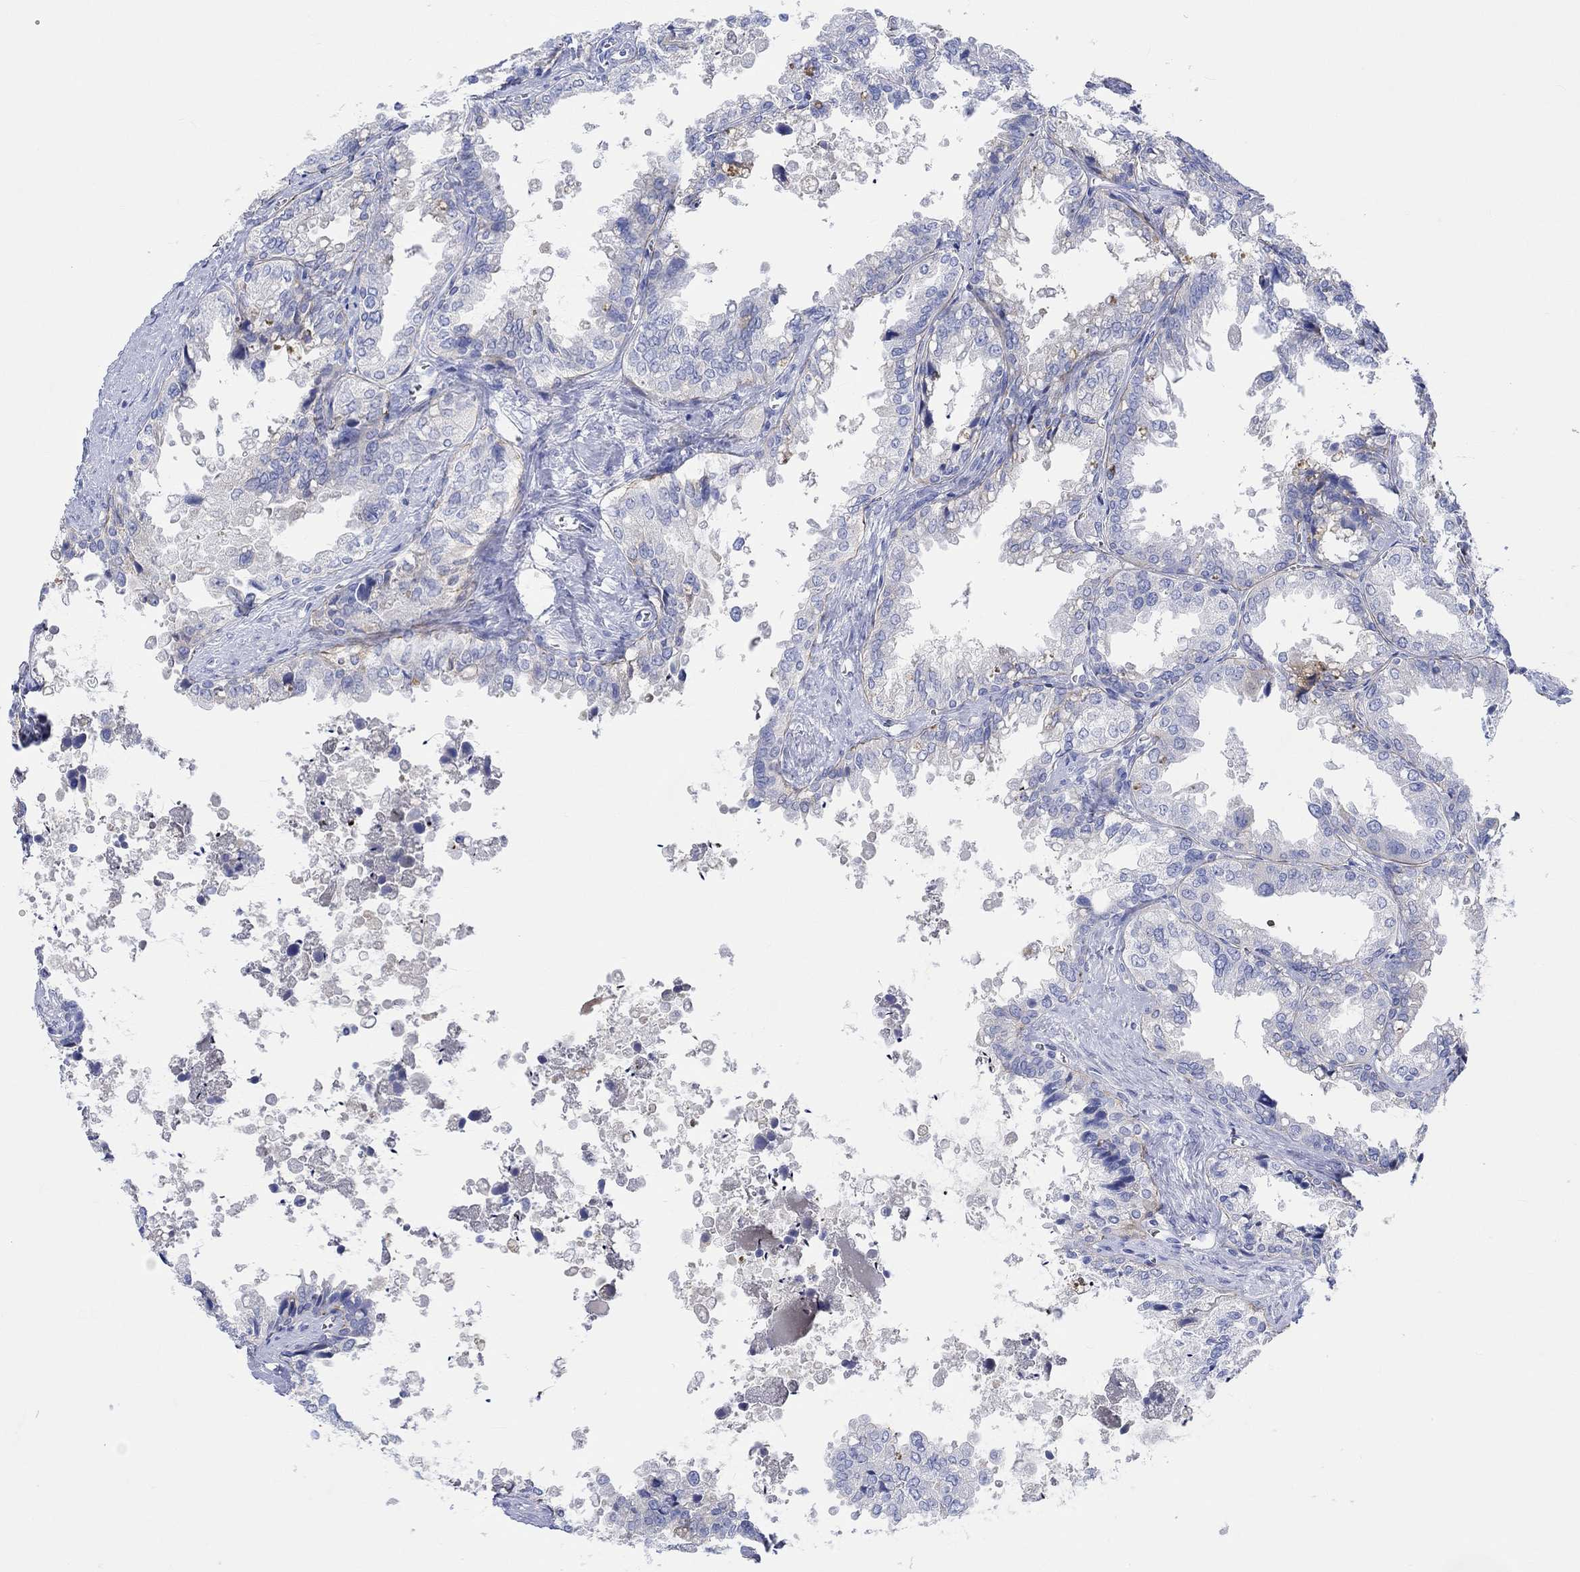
{"staining": {"intensity": "negative", "quantity": "none", "location": "none"}, "tissue": "seminal vesicle", "cell_type": "Glandular cells", "image_type": "normal", "snomed": [{"axis": "morphology", "description": "Normal tissue, NOS"}, {"axis": "topography", "description": "Seminal veicle"}], "caption": "DAB immunohistochemical staining of benign human seminal vesicle reveals no significant positivity in glandular cells.", "gene": "REEP6", "patient": {"sex": "male", "age": 67}}